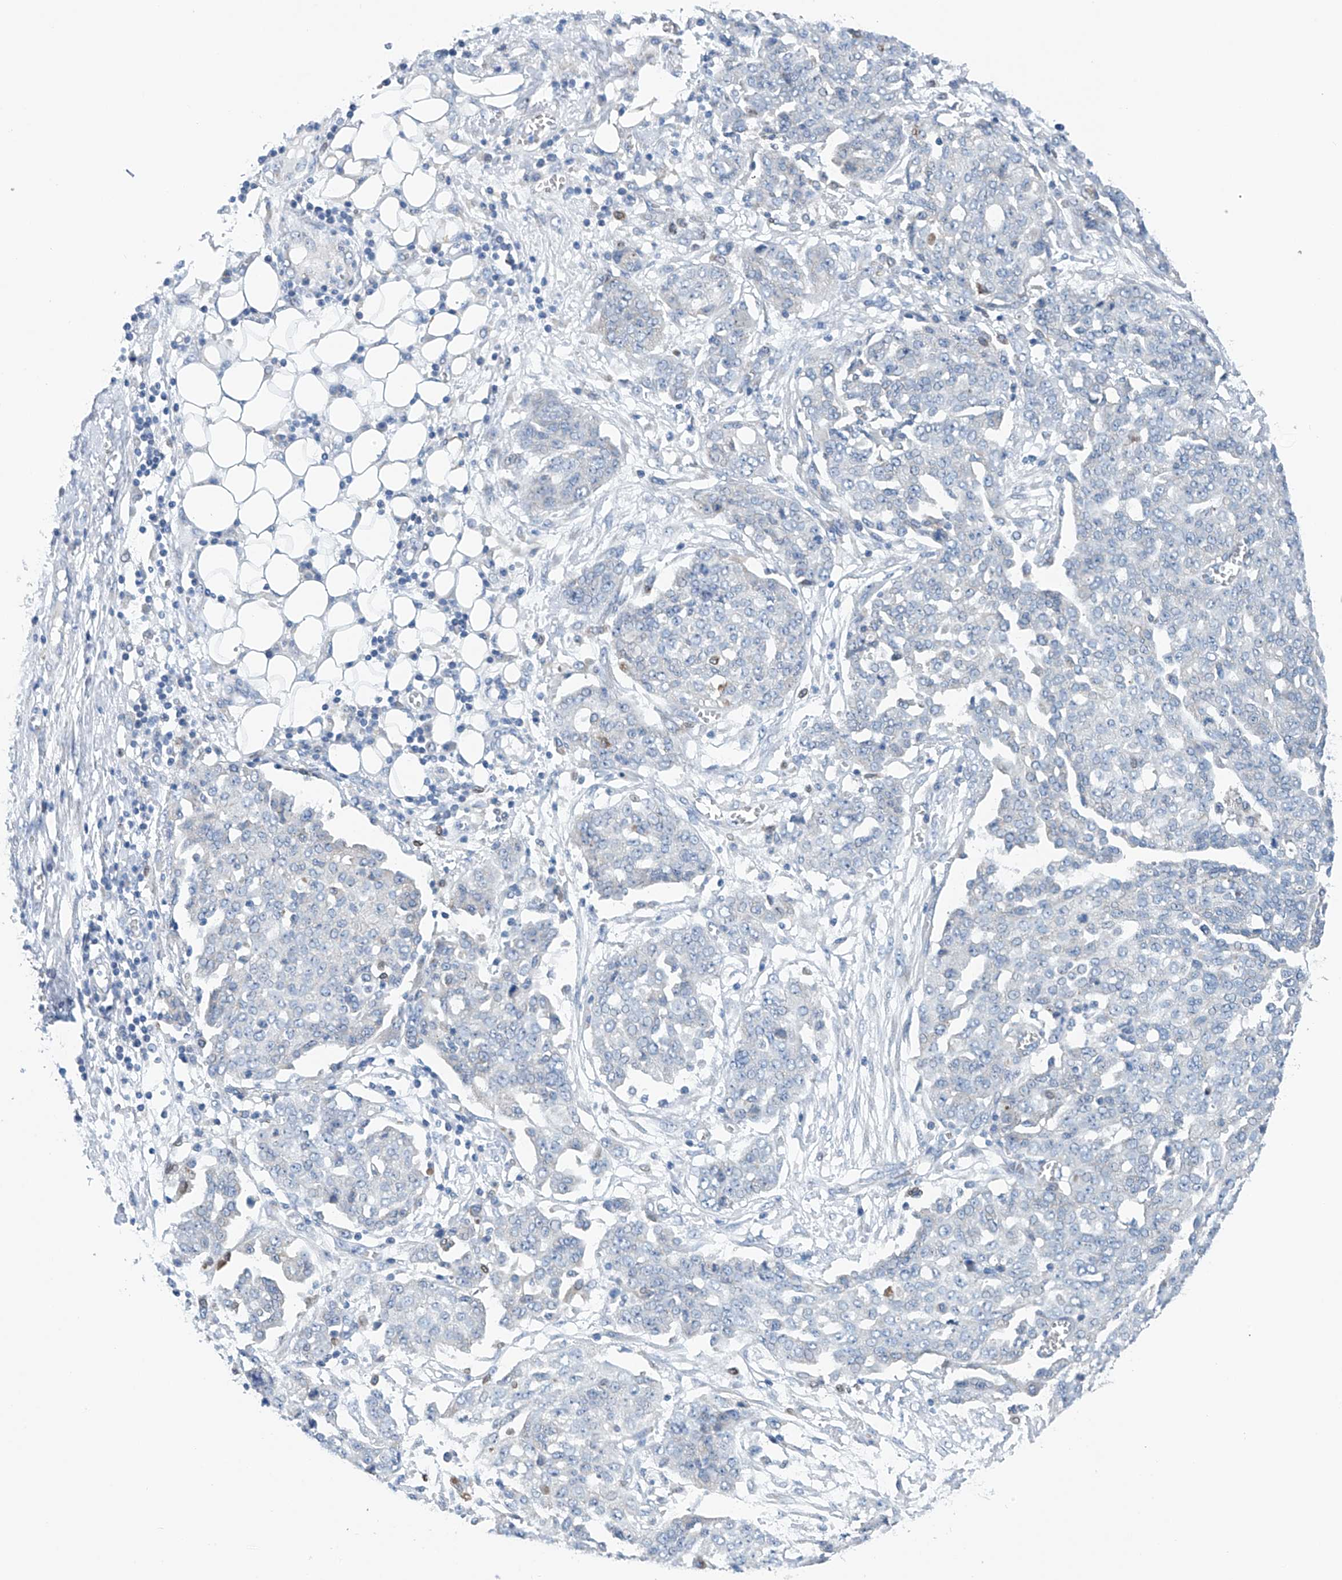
{"staining": {"intensity": "negative", "quantity": "none", "location": "none"}, "tissue": "ovarian cancer", "cell_type": "Tumor cells", "image_type": "cancer", "snomed": [{"axis": "morphology", "description": "Cystadenocarcinoma, serous, NOS"}, {"axis": "topography", "description": "Soft tissue"}, {"axis": "topography", "description": "Ovary"}], "caption": "The micrograph exhibits no significant staining in tumor cells of ovarian cancer. The staining is performed using DAB brown chromogen with nuclei counter-stained in using hematoxylin.", "gene": "CEP85L", "patient": {"sex": "female", "age": 57}}